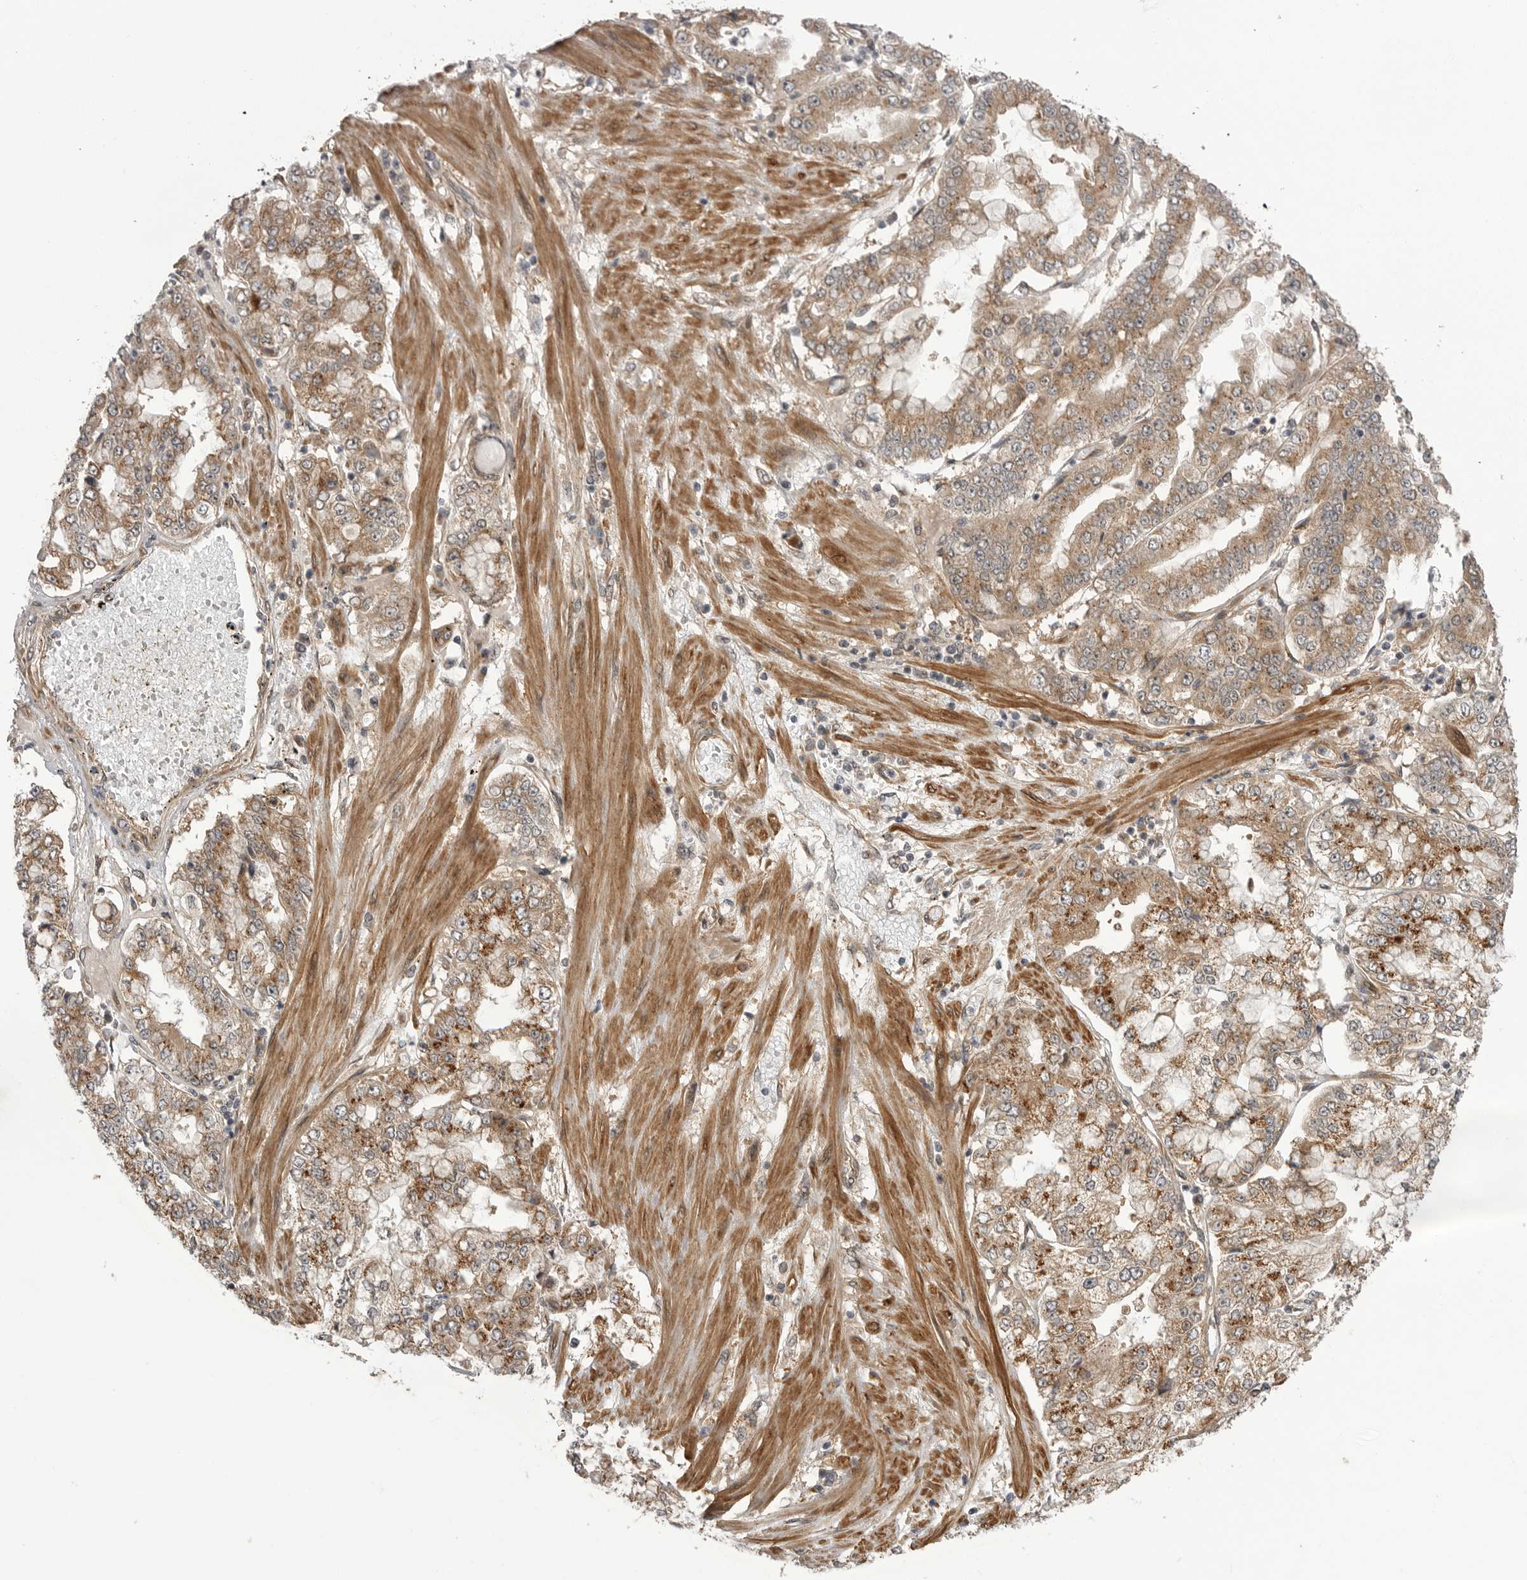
{"staining": {"intensity": "moderate", "quantity": ">75%", "location": "cytoplasmic/membranous"}, "tissue": "stomach cancer", "cell_type": "Tumor cells", "image_type": "cancer", "snomed": [{"axis": "morphology", "description": "Adenocarcinoma, NOS"}, {"axis": "topography", "description": "Stomach"}], "caption": "Immunohistochemistry (IHC) photomicrograph of neoplastic tissue: human stomach adenocarcinoma stained using IHC shows medium levels of moderate protein expression localized specifically in the cytoplasmic/membranous of tumor cells, appearing as a cytoplasmic/membranous brown color.", "gene": "PDCL", "patient": {"sex": "male", "age": 76}}